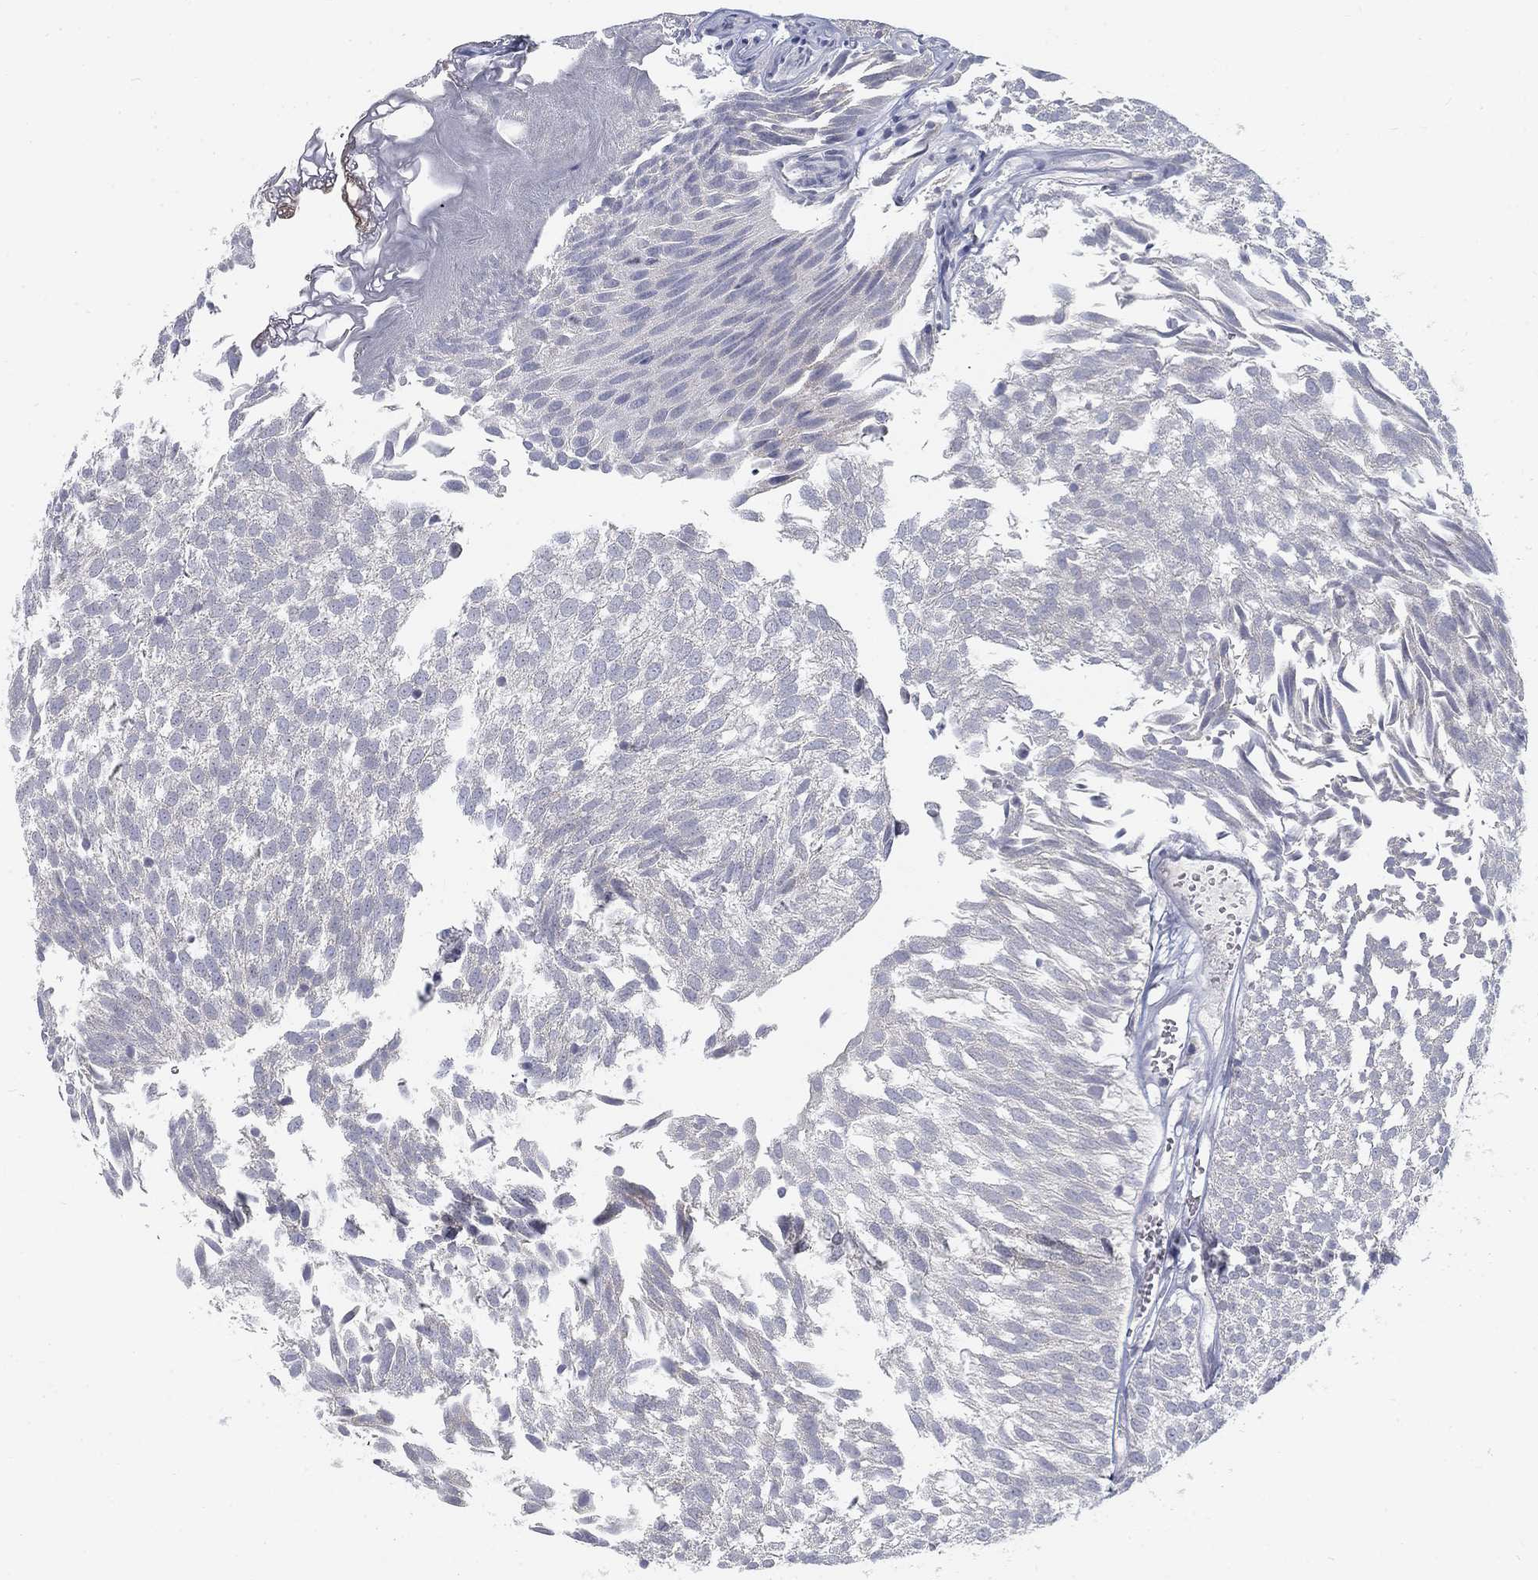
{"staining": {"intensity": "negative", "quantity": "none", "location": "none"}, "tissue": "urothelial cancer", "cell_type": "Tumor cells", "image_type": "cancer", "snomed": [{"axis": "morphology", "description": "Urothelial carcinoma, Low grade"}, {"axis": "topography", "description": "Urinary bladder"}], "caption": "IHC of low-grade urothelial carcinoma shows no staining in tumor cells. The staining is performed using DAB (3,3'-diaminobenzidine) brown chromogen with nuclei counter-stained in using hematoxylin.", "gene": "ATP1A3", "patient": {"sex": "male", "age": 52}}